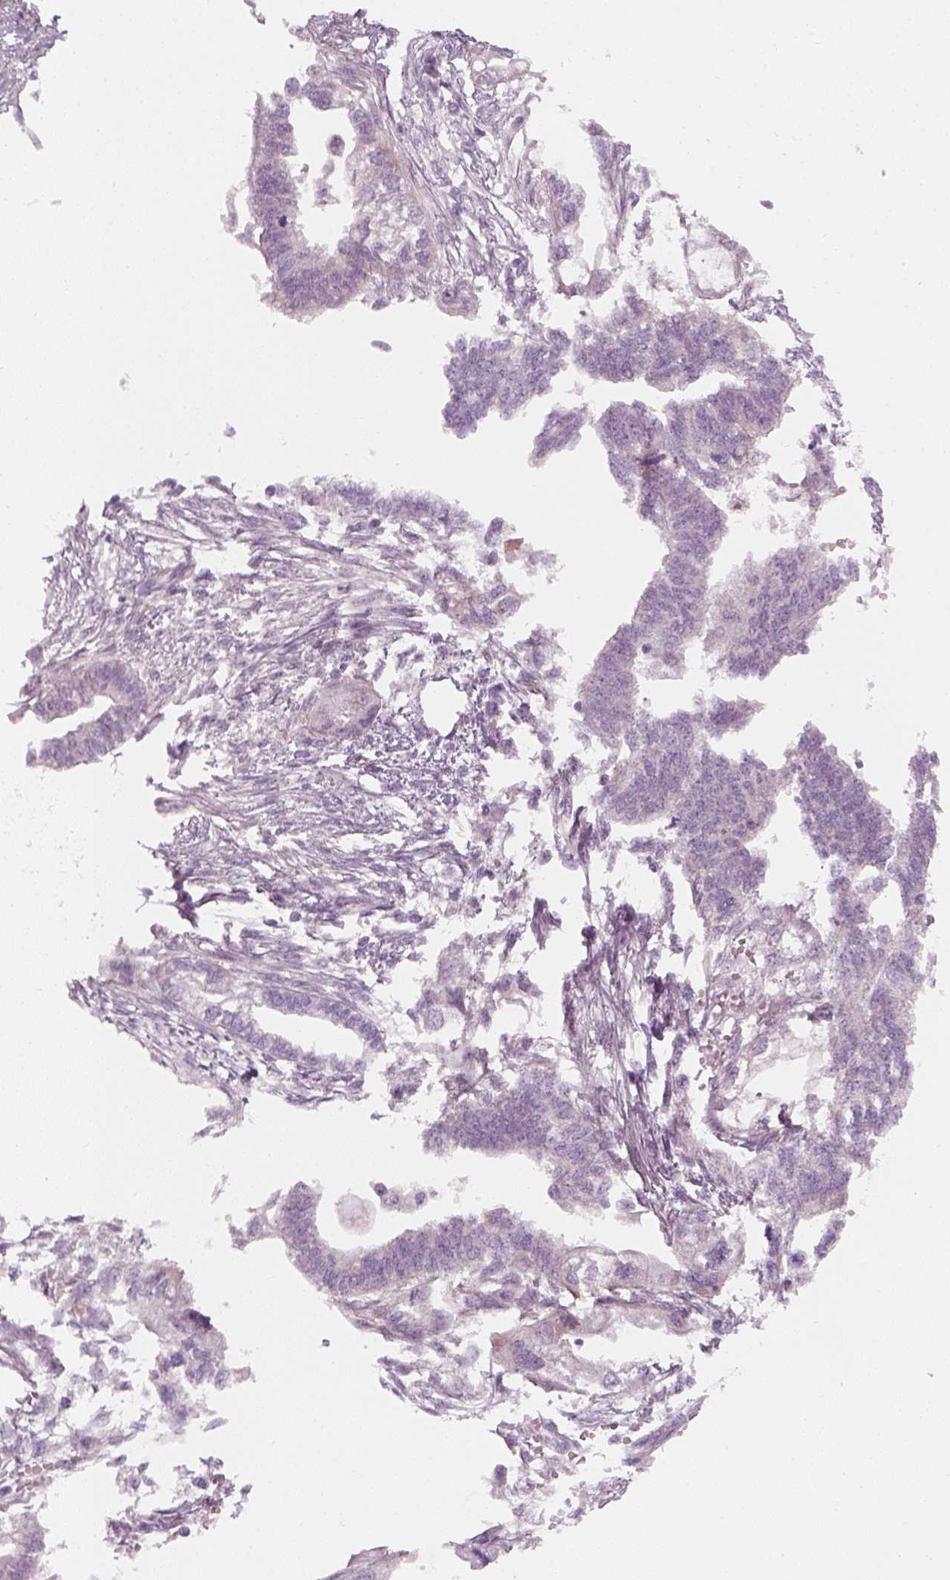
{"staining": {"intensity": "negative", "quantity": "none", "location": "none"}, "tissue": "endometrial cancer", "cell_type": "Tumor cells", "image_type": "cancer", "snomed": [{"axis": "morphology", "description": "Adenocarcinoma, NOS"}, {"axis": "morphology", "description": "Adenocarcinoma, metastatic, NOS"}, {"axis": "topography", "description": "Adipose tissue"}, {"axis": "topography", "description": "Endometrium"}], "caption": "High power microscopy histopathology image of an immunohistochemistry (IHC) micrograph of endometrial adenocarcinoma, revealing no significant expression in tumor cells.", "gene": "PRAME", "patient": {"sex": "female", "age": 67}}